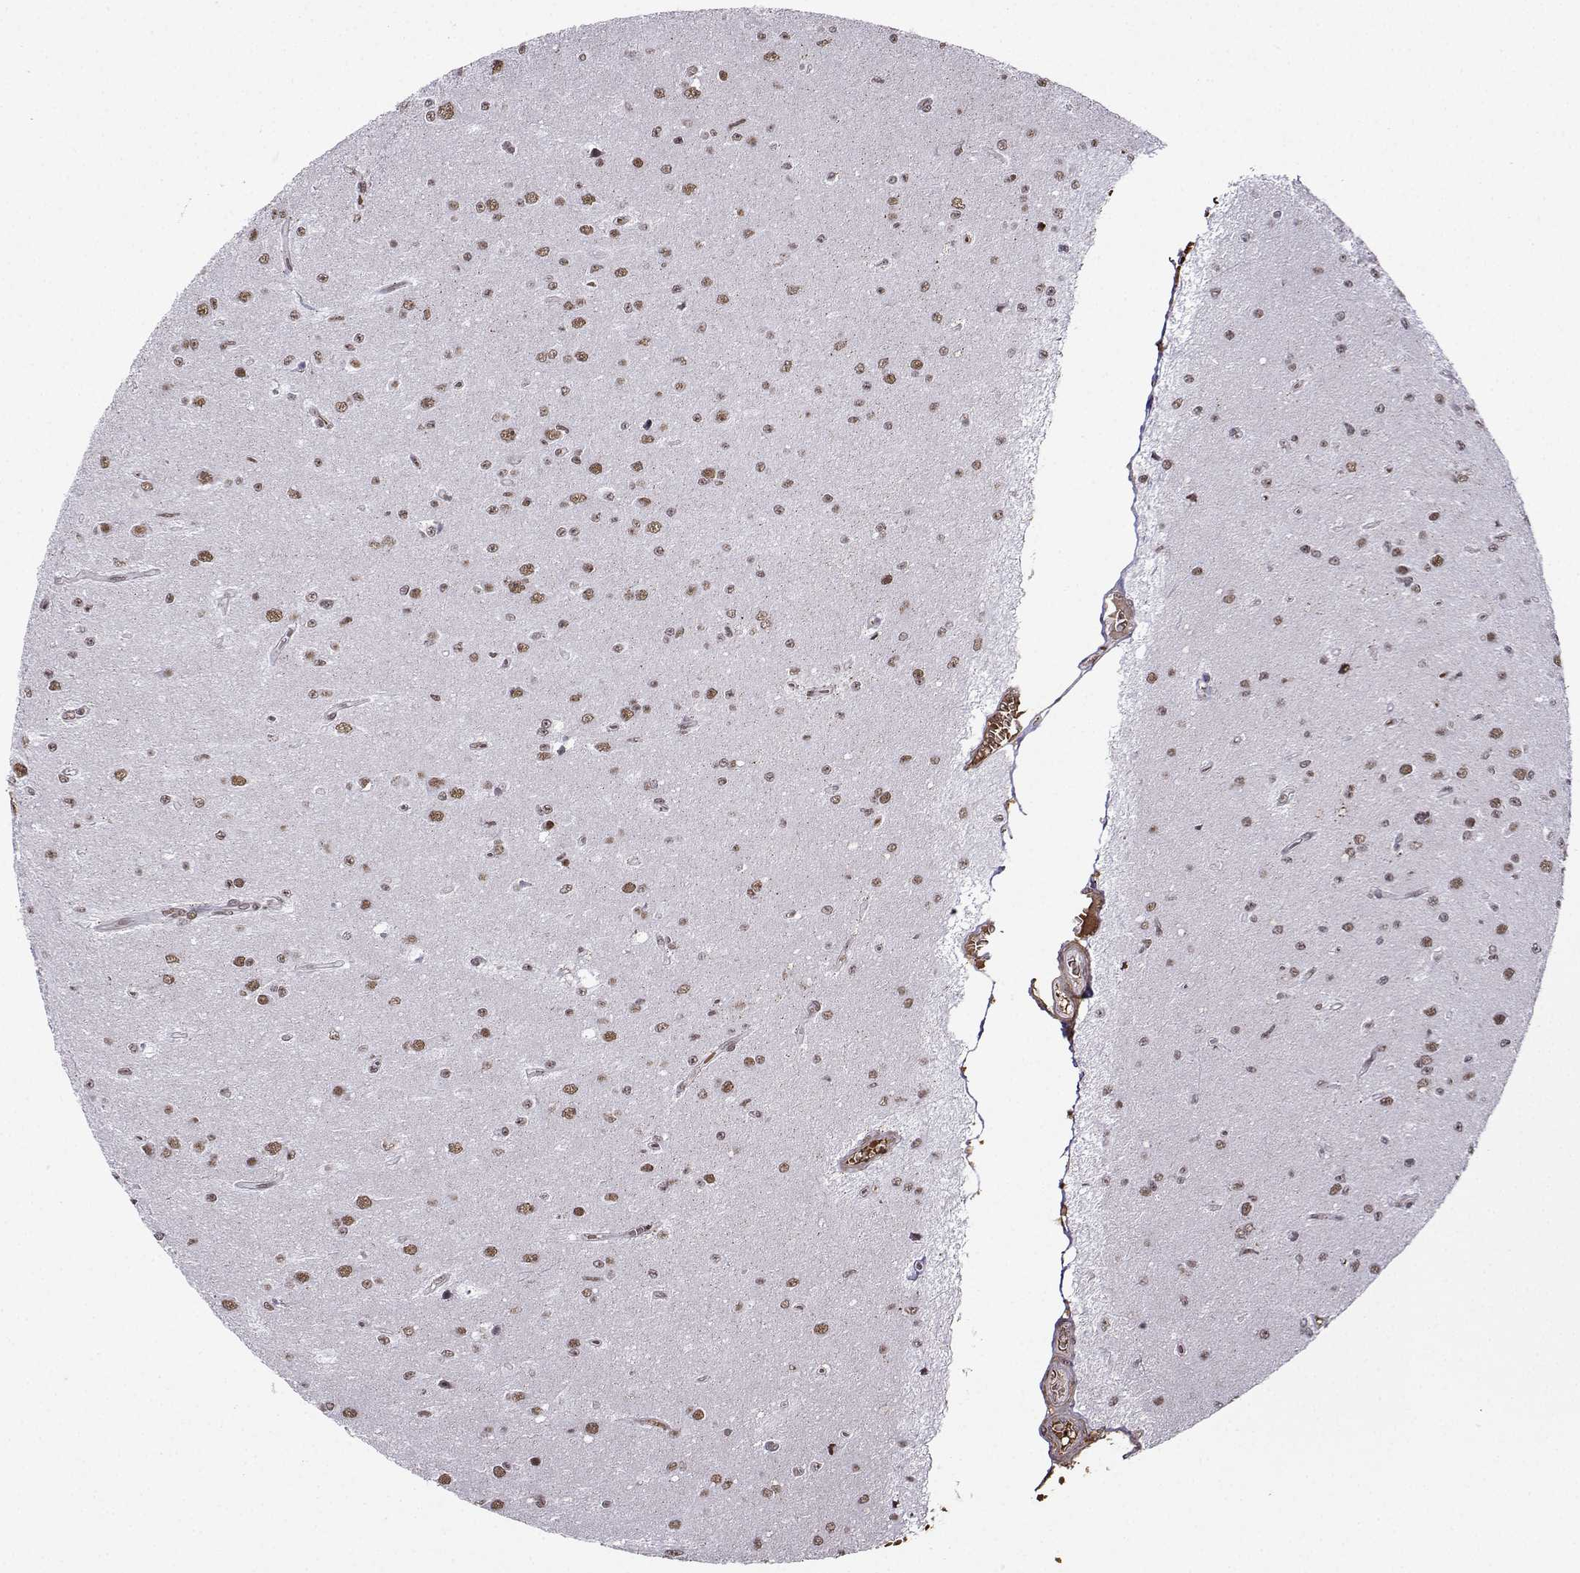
{"staining": {"intensity": "moderate", "quantity": ">75%", "location": "nuclear"}, "tissue": "glioma", "cell_type": "Tumor cells", "image_type": "cancer", "snomed": [{"axis": "morphology", "description": "Glioma, malignant, Low grade"}, {"axis": "topography", "description": "Brain"}], "caption": "The micrograph displays a brown stain indicating the presence of a protein in the nuclear of tumor cells in low-grade glioma (malignant). (DAB (3,3'-diaminobenzidine) = brown stain, brightfield microscopy at high magnification).", "gene": "CCNK", "patient": {"sex": "female", "age": 45}}